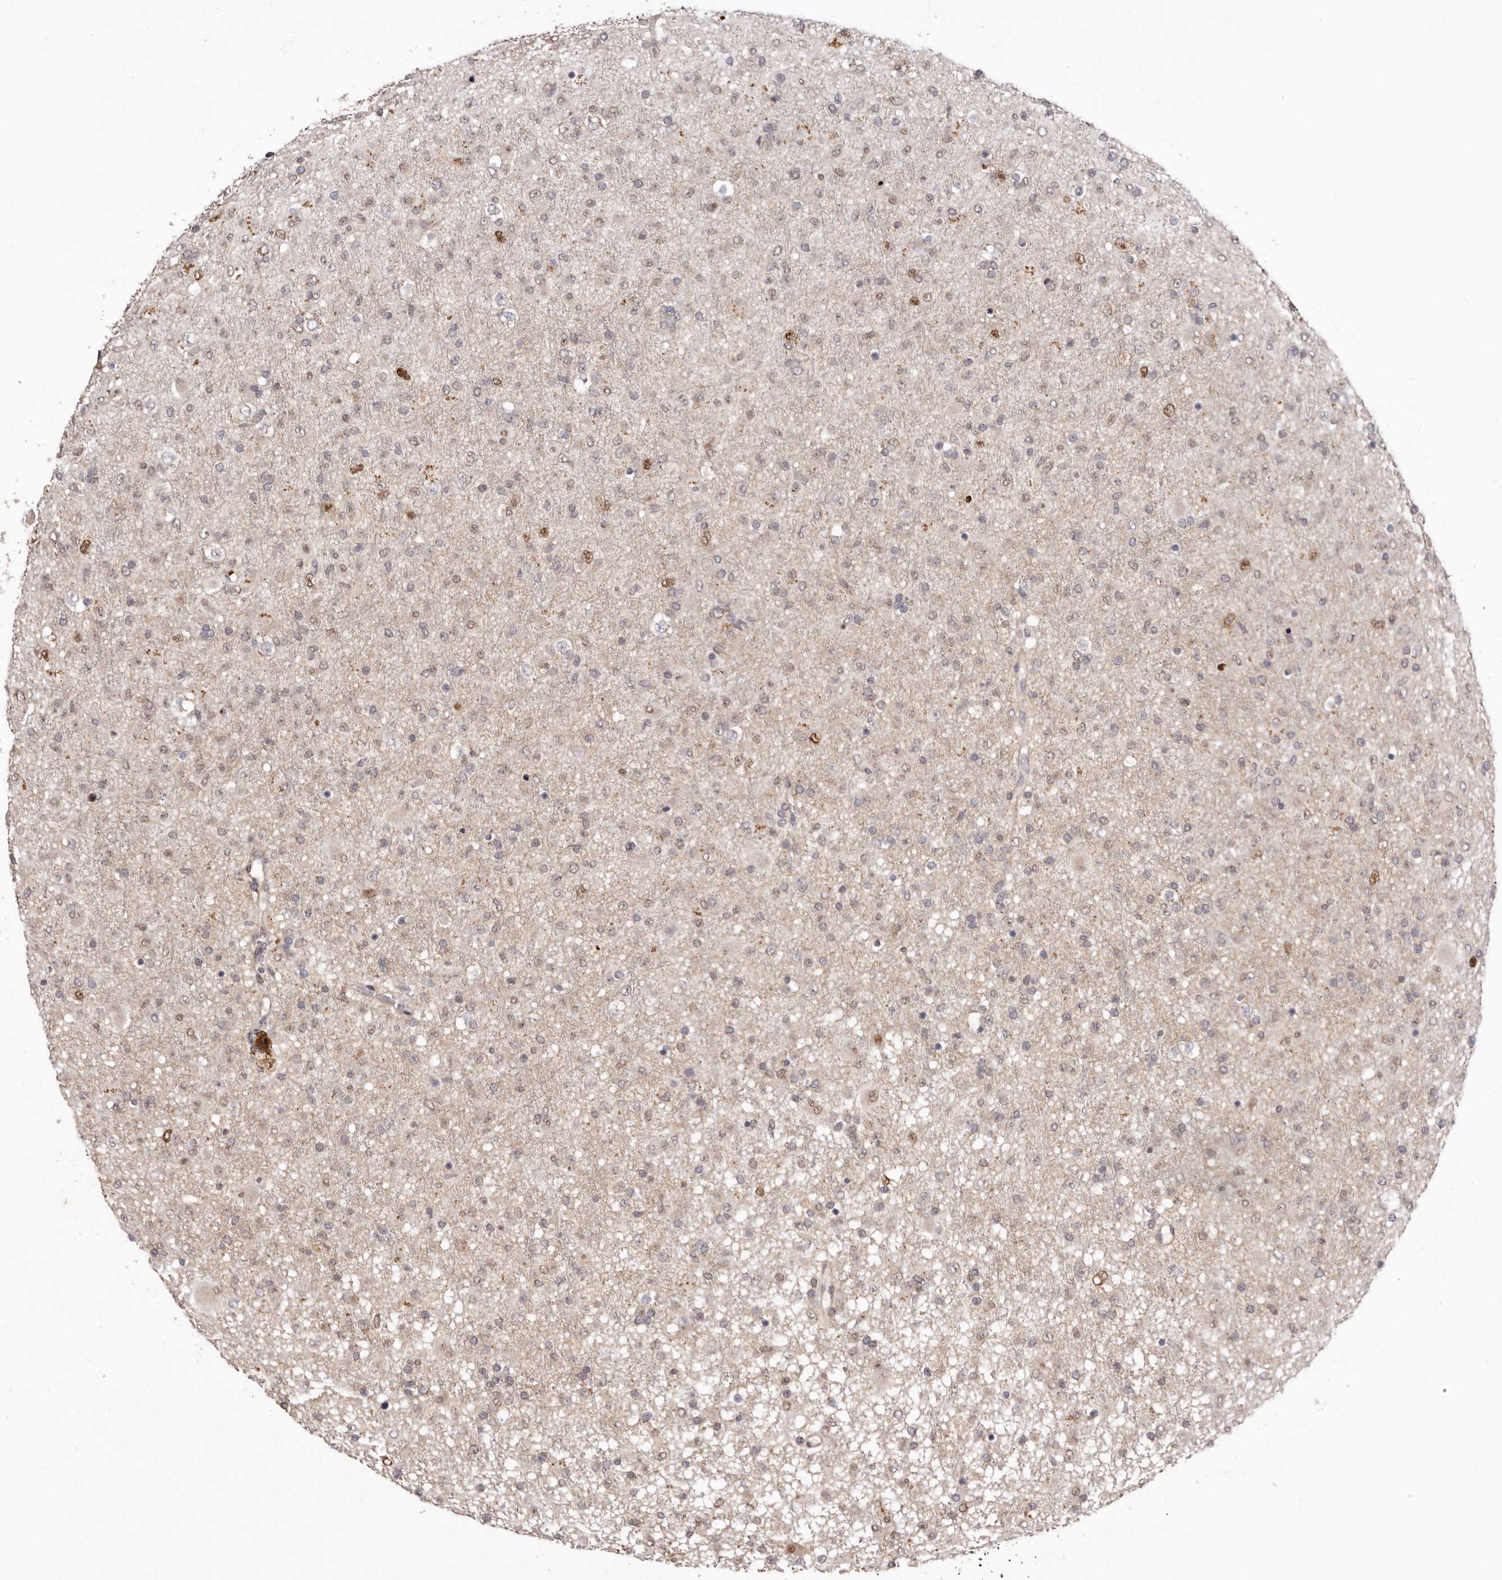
{"staining": {"intensity": "weak", "quantity": "25%-75%", "location": "nuclear"}, "tissue": "glioma", "cell_type": "Tumor cells", "image_type": "cancer", "snomed": [{"axis": "morphology", "description": "Glioma, malignant, Low grade"}, {"axis": "topography", "description": "Brain"}], "caption": "This photomicrograph exhibits malignant glioma (low-grade) stained with immunohistochemistry to label a protein in brown. The nuclear of tumor cells show weak positivity for the protein. Nuclei are counter-stained blue.", "gene": "NOTCH1", "patient": {"sex": "male", "age": 65}}